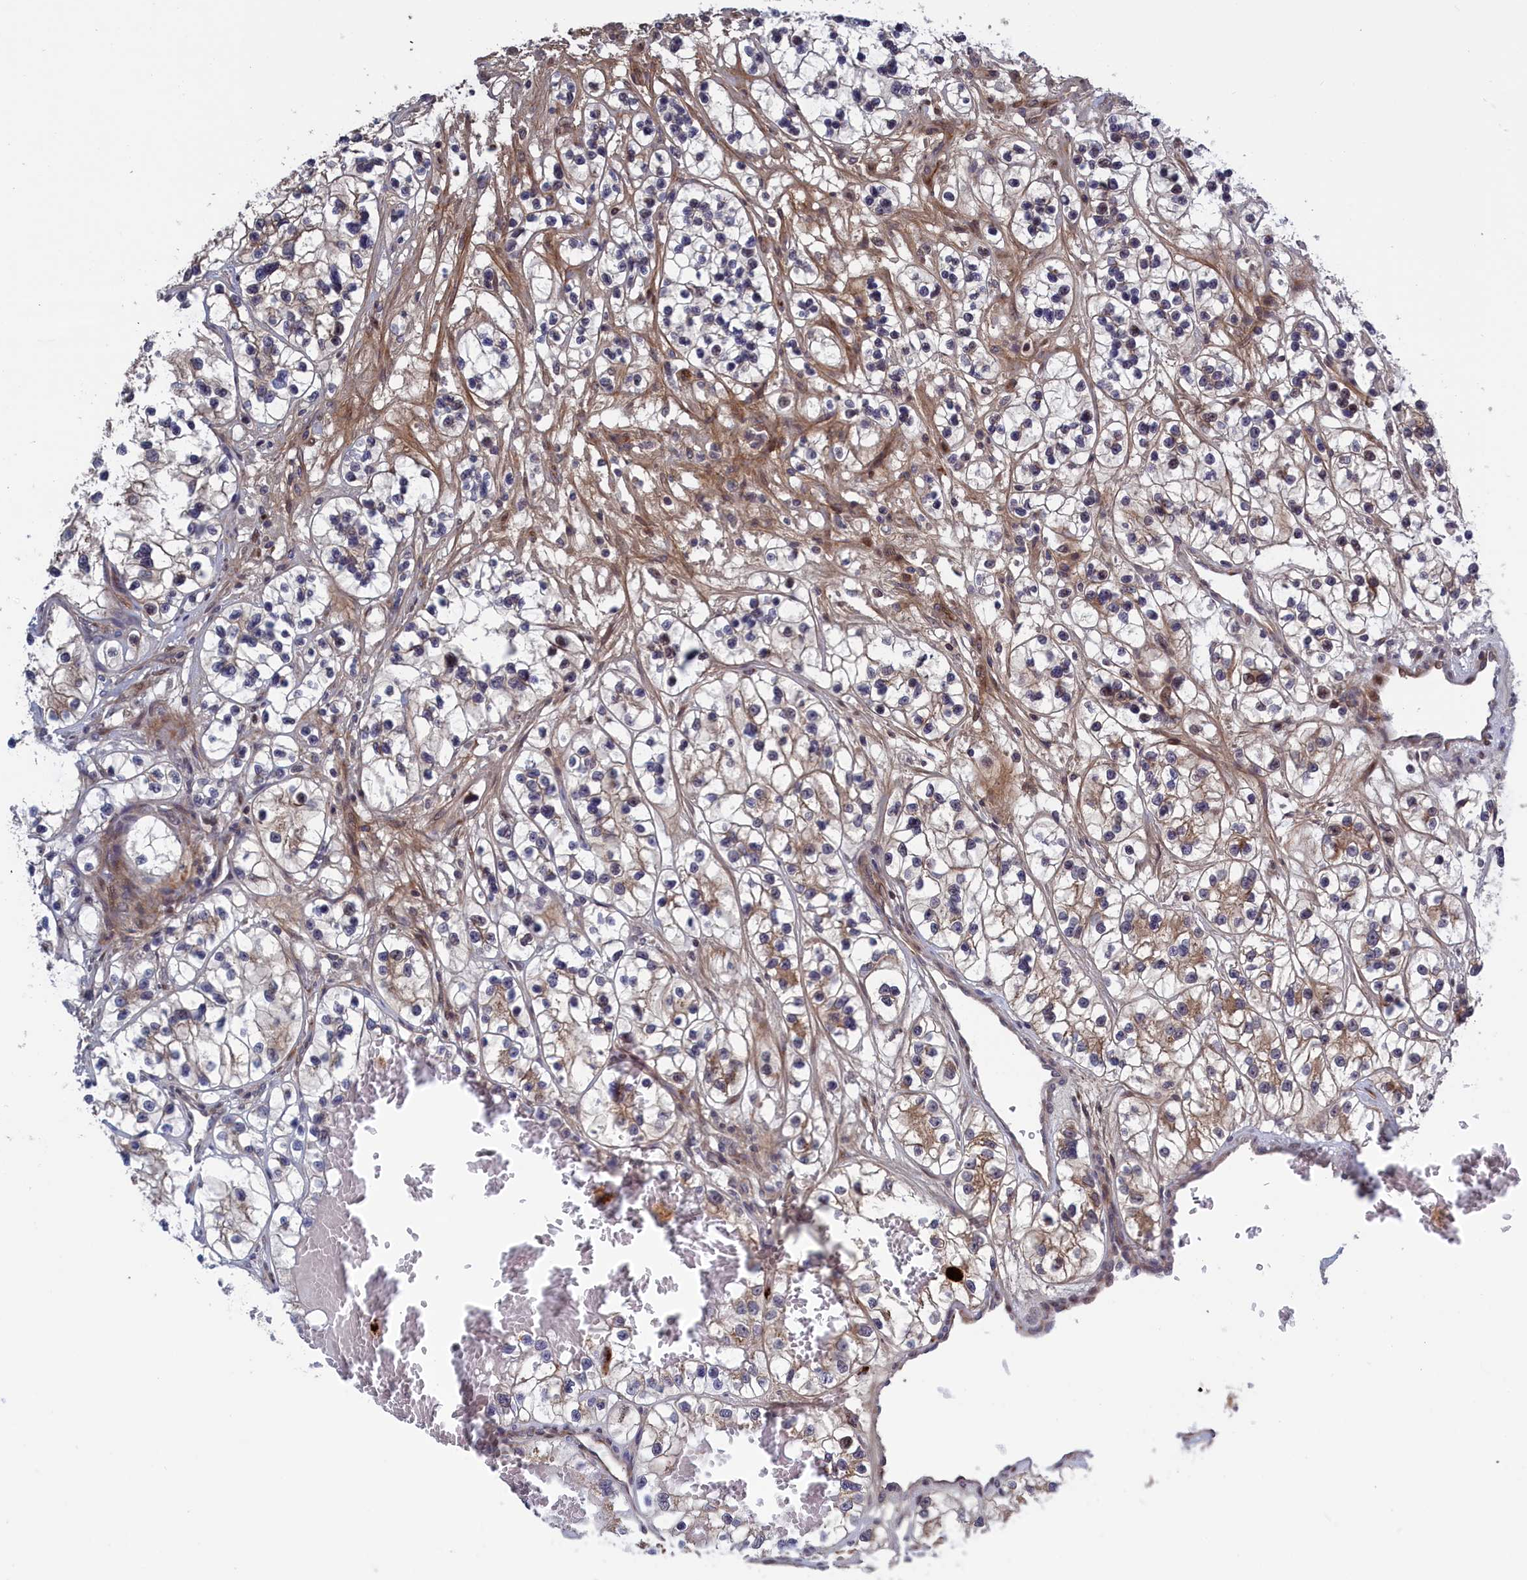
{"staining": {"intensity": "moderate", "quantity": "25%-75%", "location": "cytoplasmic/membranous"}, "tissue": "renal cancer", "cell_type": "Tumor cells", "image_type": "cancer", "snomed": [{"axis": "morphology", "description": "Adenocarcinoma, NOS"}, {"axis": "topography", "description": "Kidney"}], "caption": "Immunohistochemical staining of human renal cancer (adenocarcinoma) displays medium levels of moderate cytoplasmic/membranous positivity in about 25%-75% of tumor cells.", "gene": "LSG1", "patient": {"sex": "female", "age": 57}}